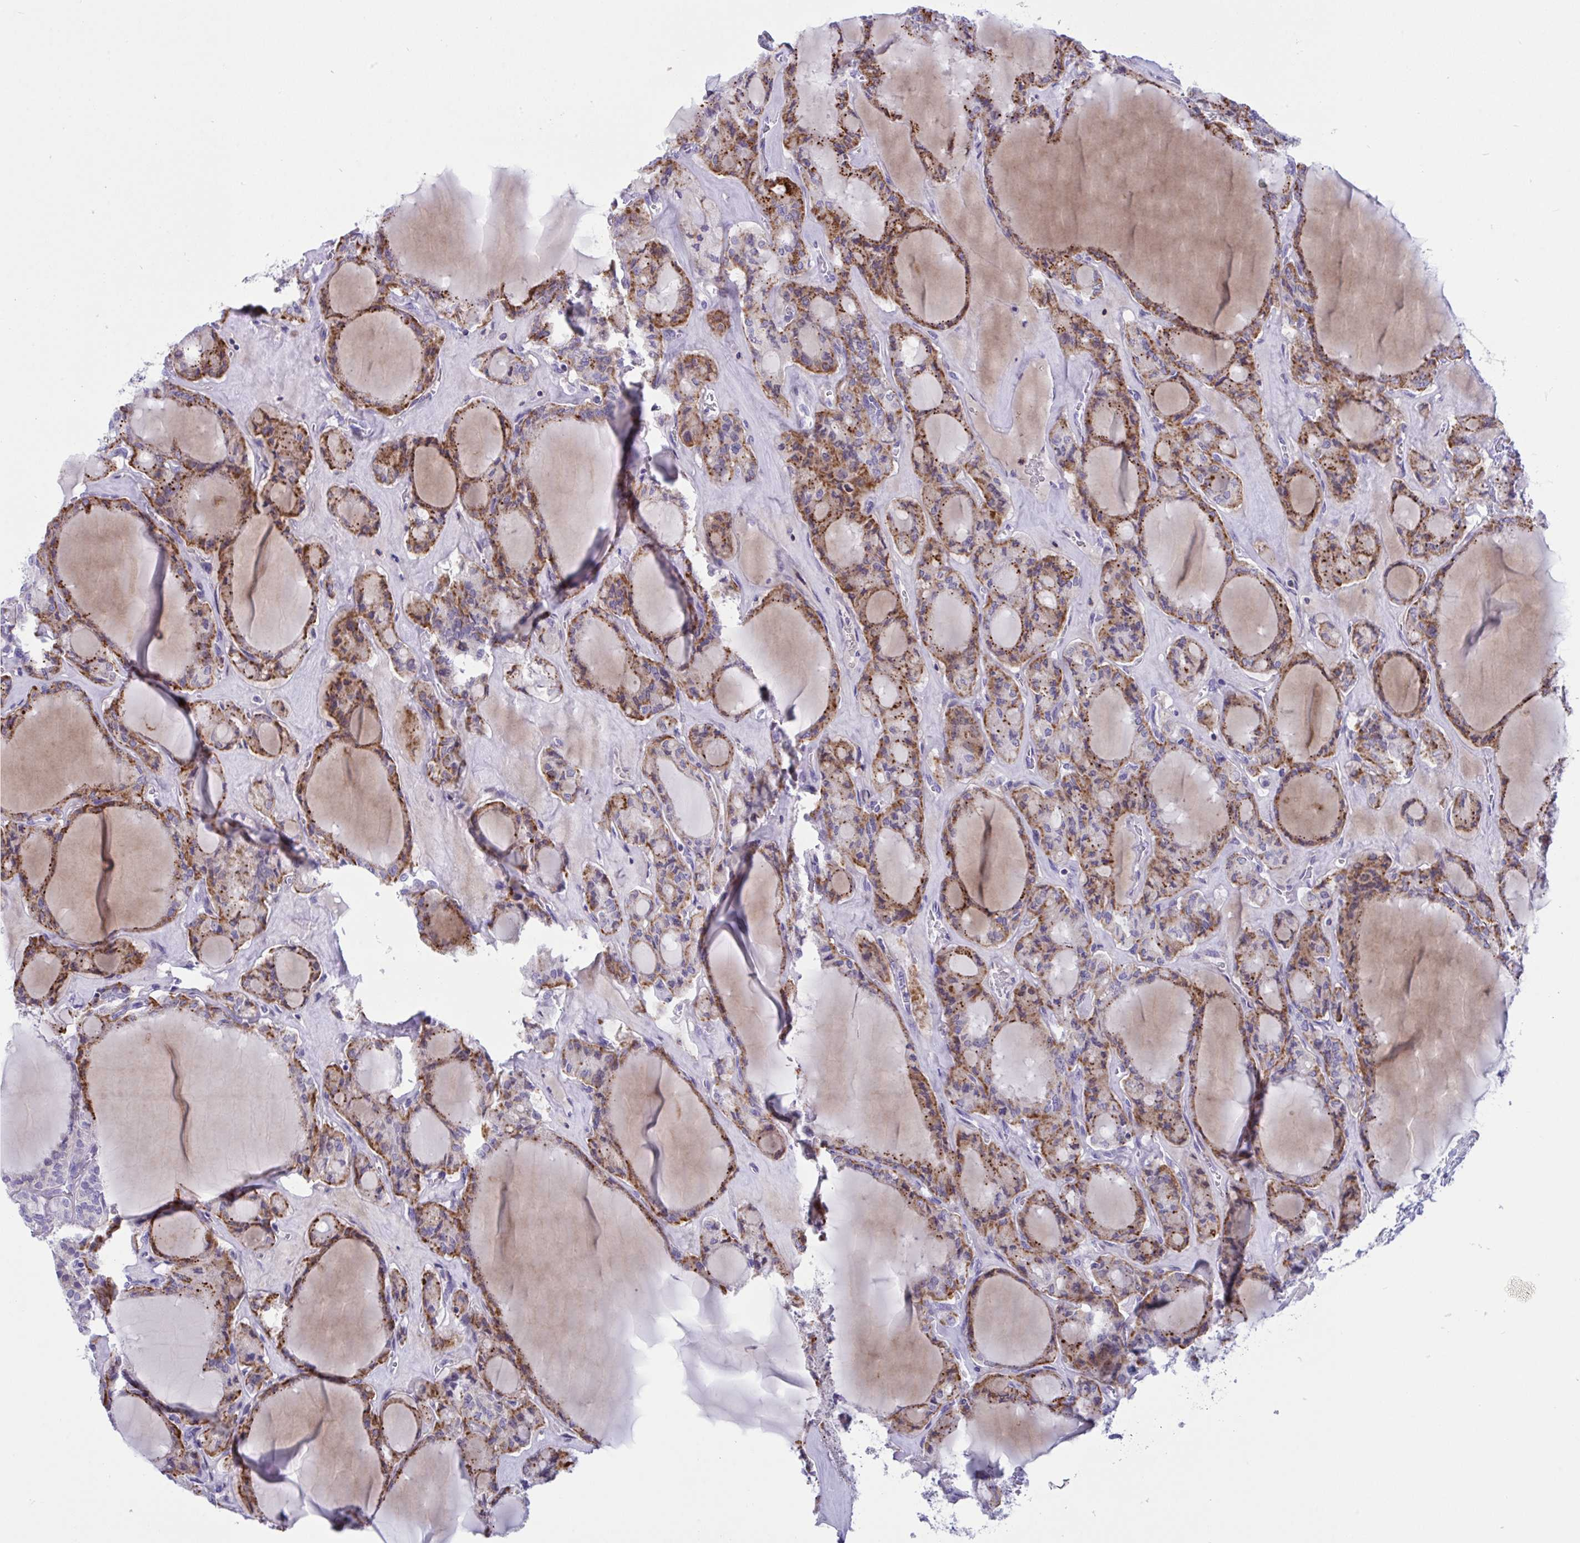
{"staining": {"intensity": "moderate", "quantity": "25%-75%", "location": "cytoplasmic/membranous"}, "tissue": "thyroid cancer", "cell_type": "Tumor cells", "image_type": "cancer", "snomed": [{"axis": "morphology", "description": "Follicular adenoma carcinoma, NOS"}, {"axis": "topography", "description": "Thyroid gland"}], "caption": "Immunohistochemical staining of thyroid follicular adenoma carcinoma demonstrates medium levels of moderate cytoplasmic/membranous protein expression in approximately 25%-75% of tumor cells. Immunohistochemistry (ihc) stains the protein of interest in brown and the nuclei are stained blue.", "gene": "DTX3", "patient": {"sex": "female", "age": 63}}